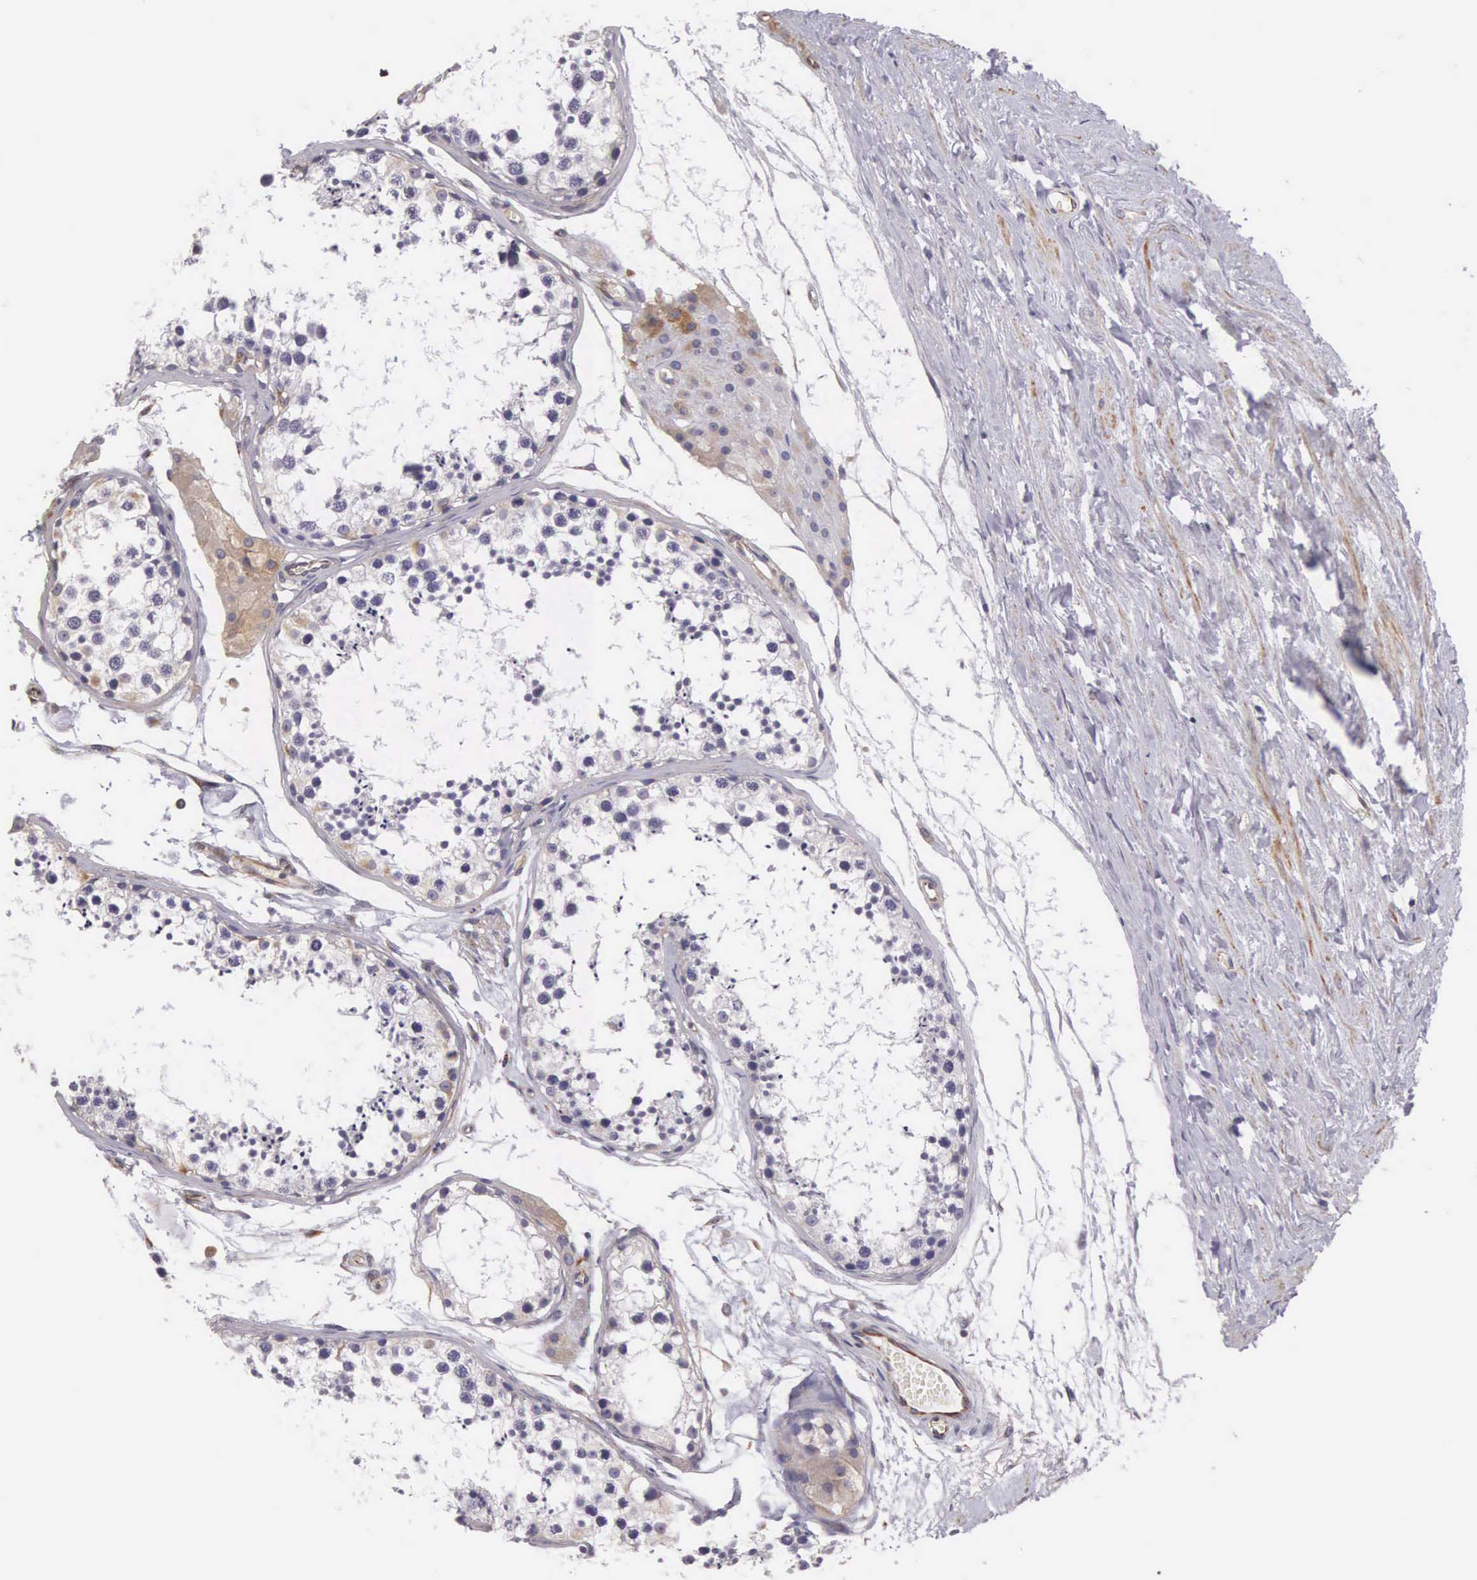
{"staining": {"intensity": "weak", "quantity": "<25%", "location": "cytoplasmic/membranous"}, "tissue": "testis", "cell_type": "Cells in seminiferous ducts", "image_type": "normal", "snomed": [{"axis": "morphology", "description": "Normal tissue, NOS"}, {"axis": "topography", "description": "Testis"}], "caption": "High magnification brightfield microscopy of unremarkable testis stained with DAB (3,3'-diaminobenzidine) (brown) and counterstained with hematoxylin (blue): cells in seminiferous ducts show no significant positivity. (Brightfield microscopy of DAB (3,3'-diaminobenzidine) IHC at high magnification).", "gene": "OSBPL3", "patient": {"sex": "male", "age": 57}}